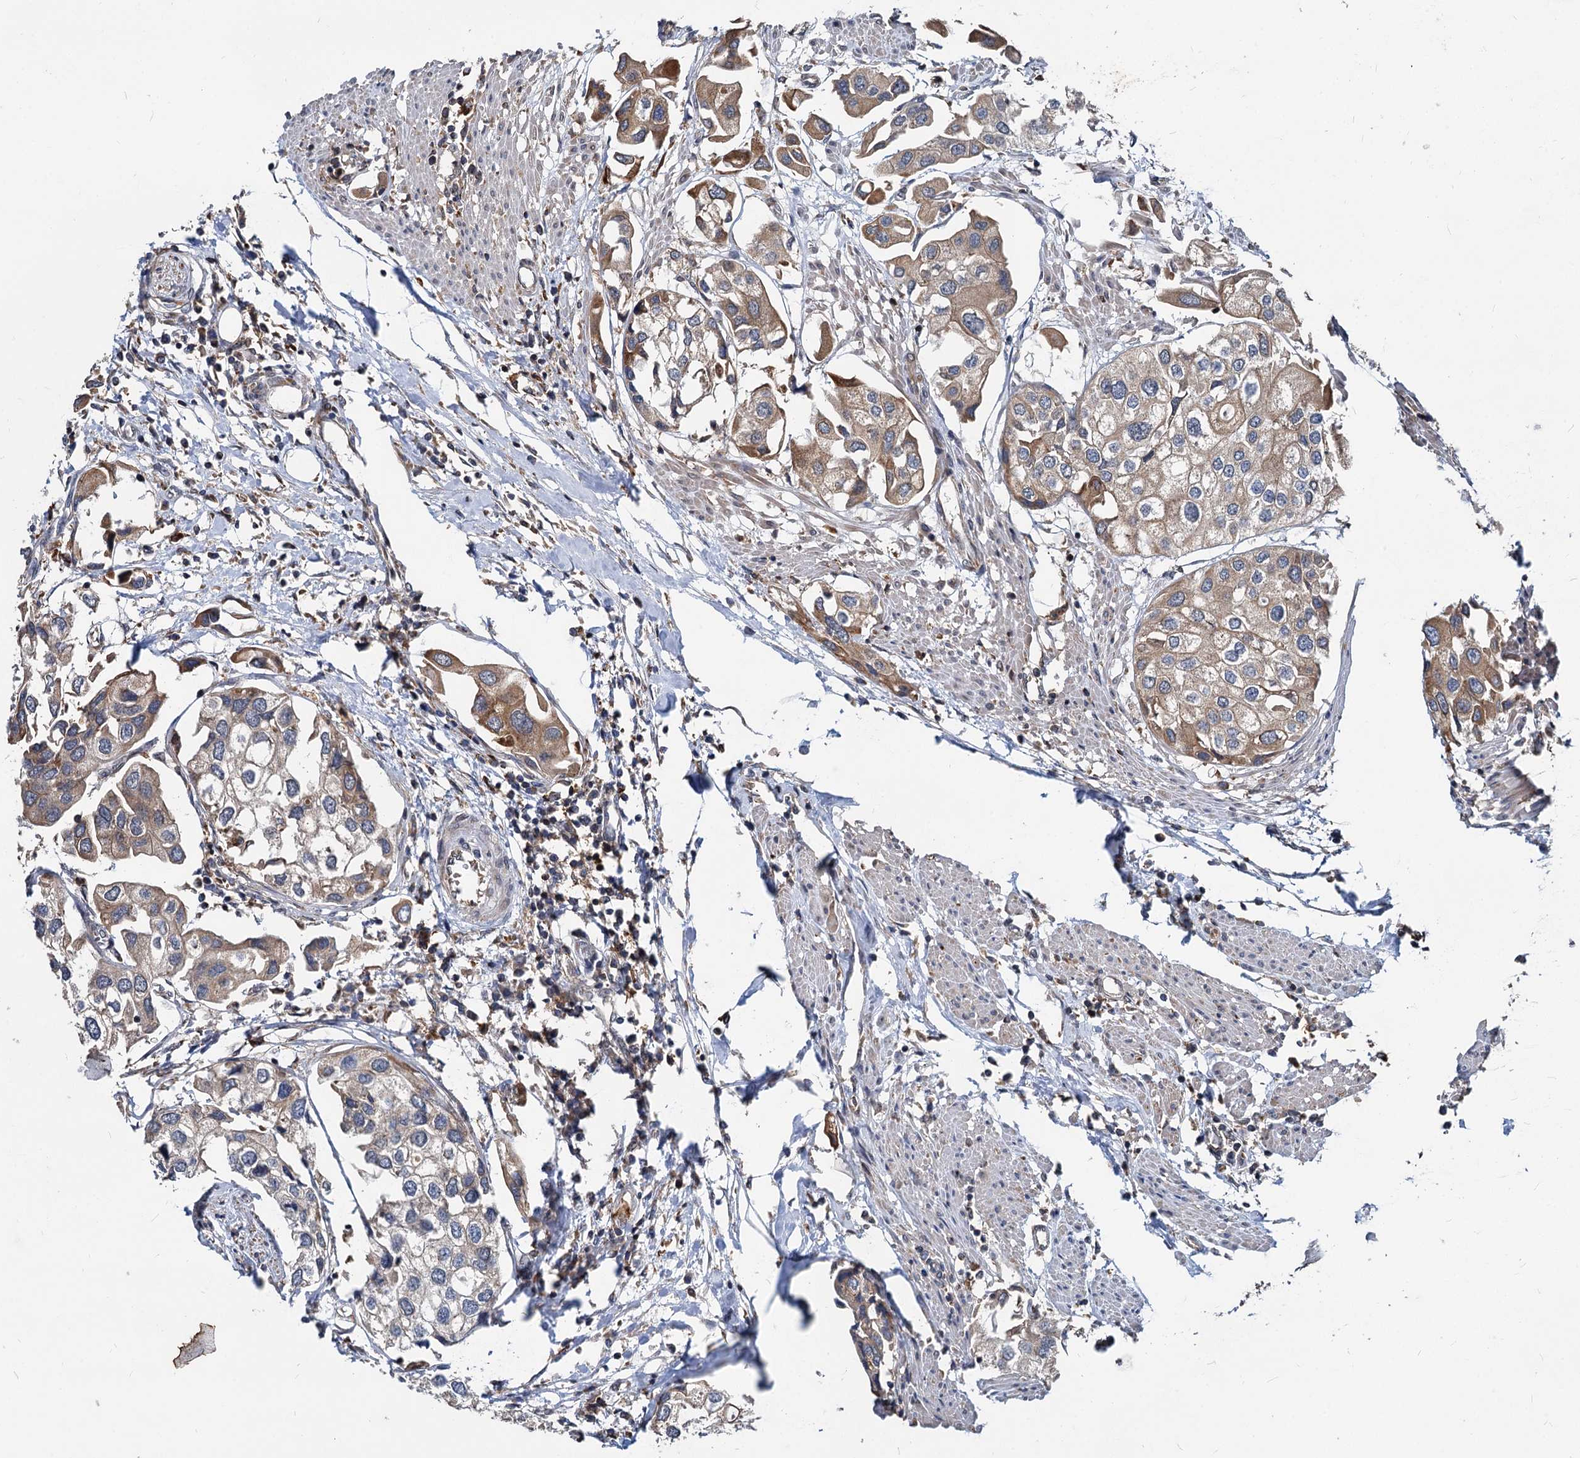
{"staining": {"intensity": "moderate", "quantity": "25%-75%", "location": "cytoplasmic/membranous"}, "tissue": "urothelial cancer", "cell_type": "Tumor cells", "image_type": "cancer", "snomed": [{"axis": "morphology", "description": "Urothelial carcinoma, High grade"}, {"axis": "topography", "description": "Urinary bladder"}], "caption": "The micrograph shows a brown stain indicating the presence of a protein in the cytoplasmic/membranous of tumor cells in urothelial carcinoma (high-grade). (DAB IHC, brown staining for protein, blue staining for nuclei).", "gene": "STIM1", "patient": {"sex": "male", "age": 64}}